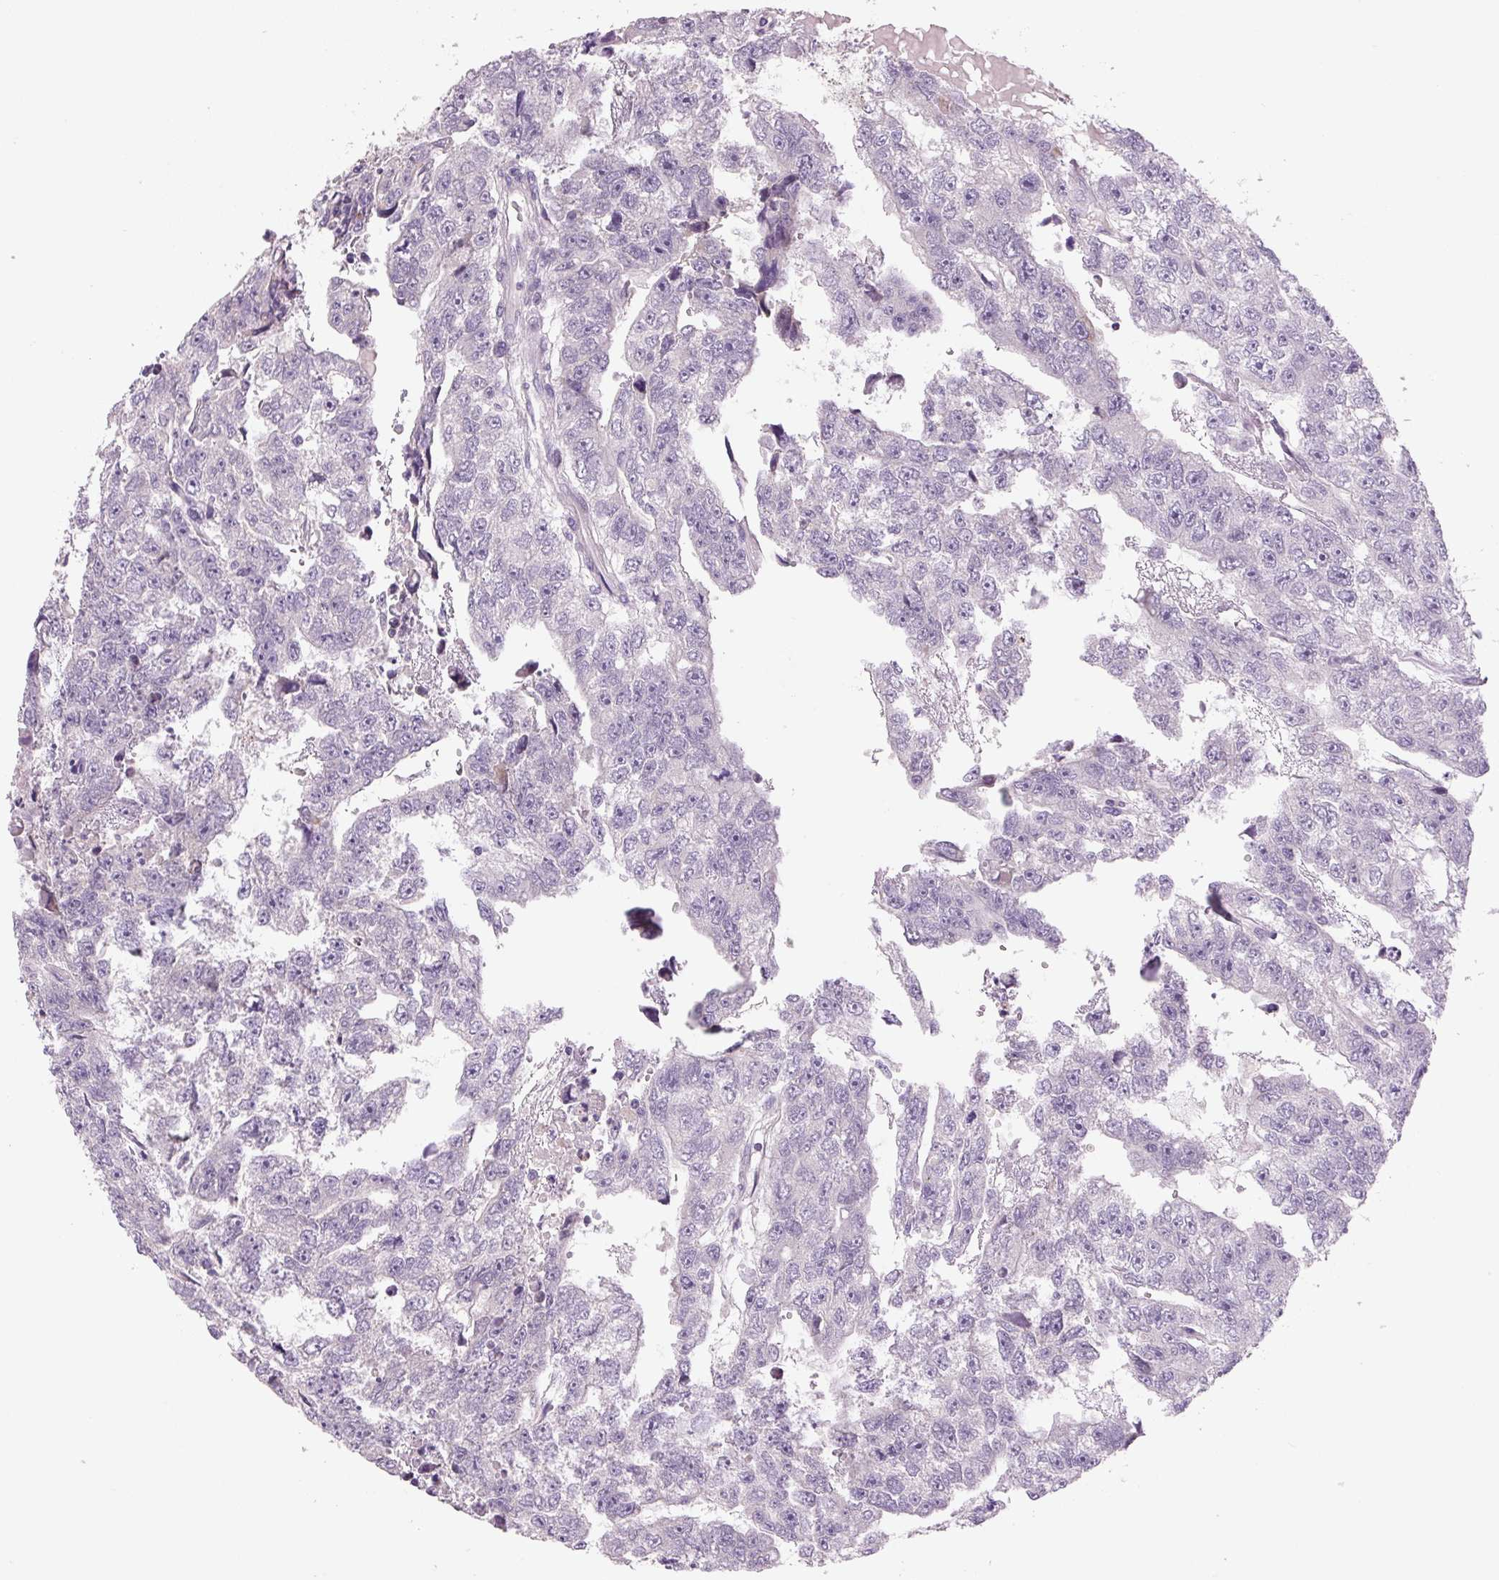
{"staining": {"intensity": "negative", "quantity": "none", "location": "none"}, "tissue": "testis cancer", "cell_type": "Tumor cells", "image_type": "cancer", "snomed": [{"axis": "morphology", "description": "Carcinoma, Embryonal, NOS"}, {"axis": "topography", "description": "Testis"}], "caption": "Immunohistochemistry (IHC) photomicrograph of human testis embryonal carcinoma stained for a protein (brown), which demonstrates no expression in tumor cells.", "gene": "TMEM100", "patient": {"sex": "male", "age": 20}}